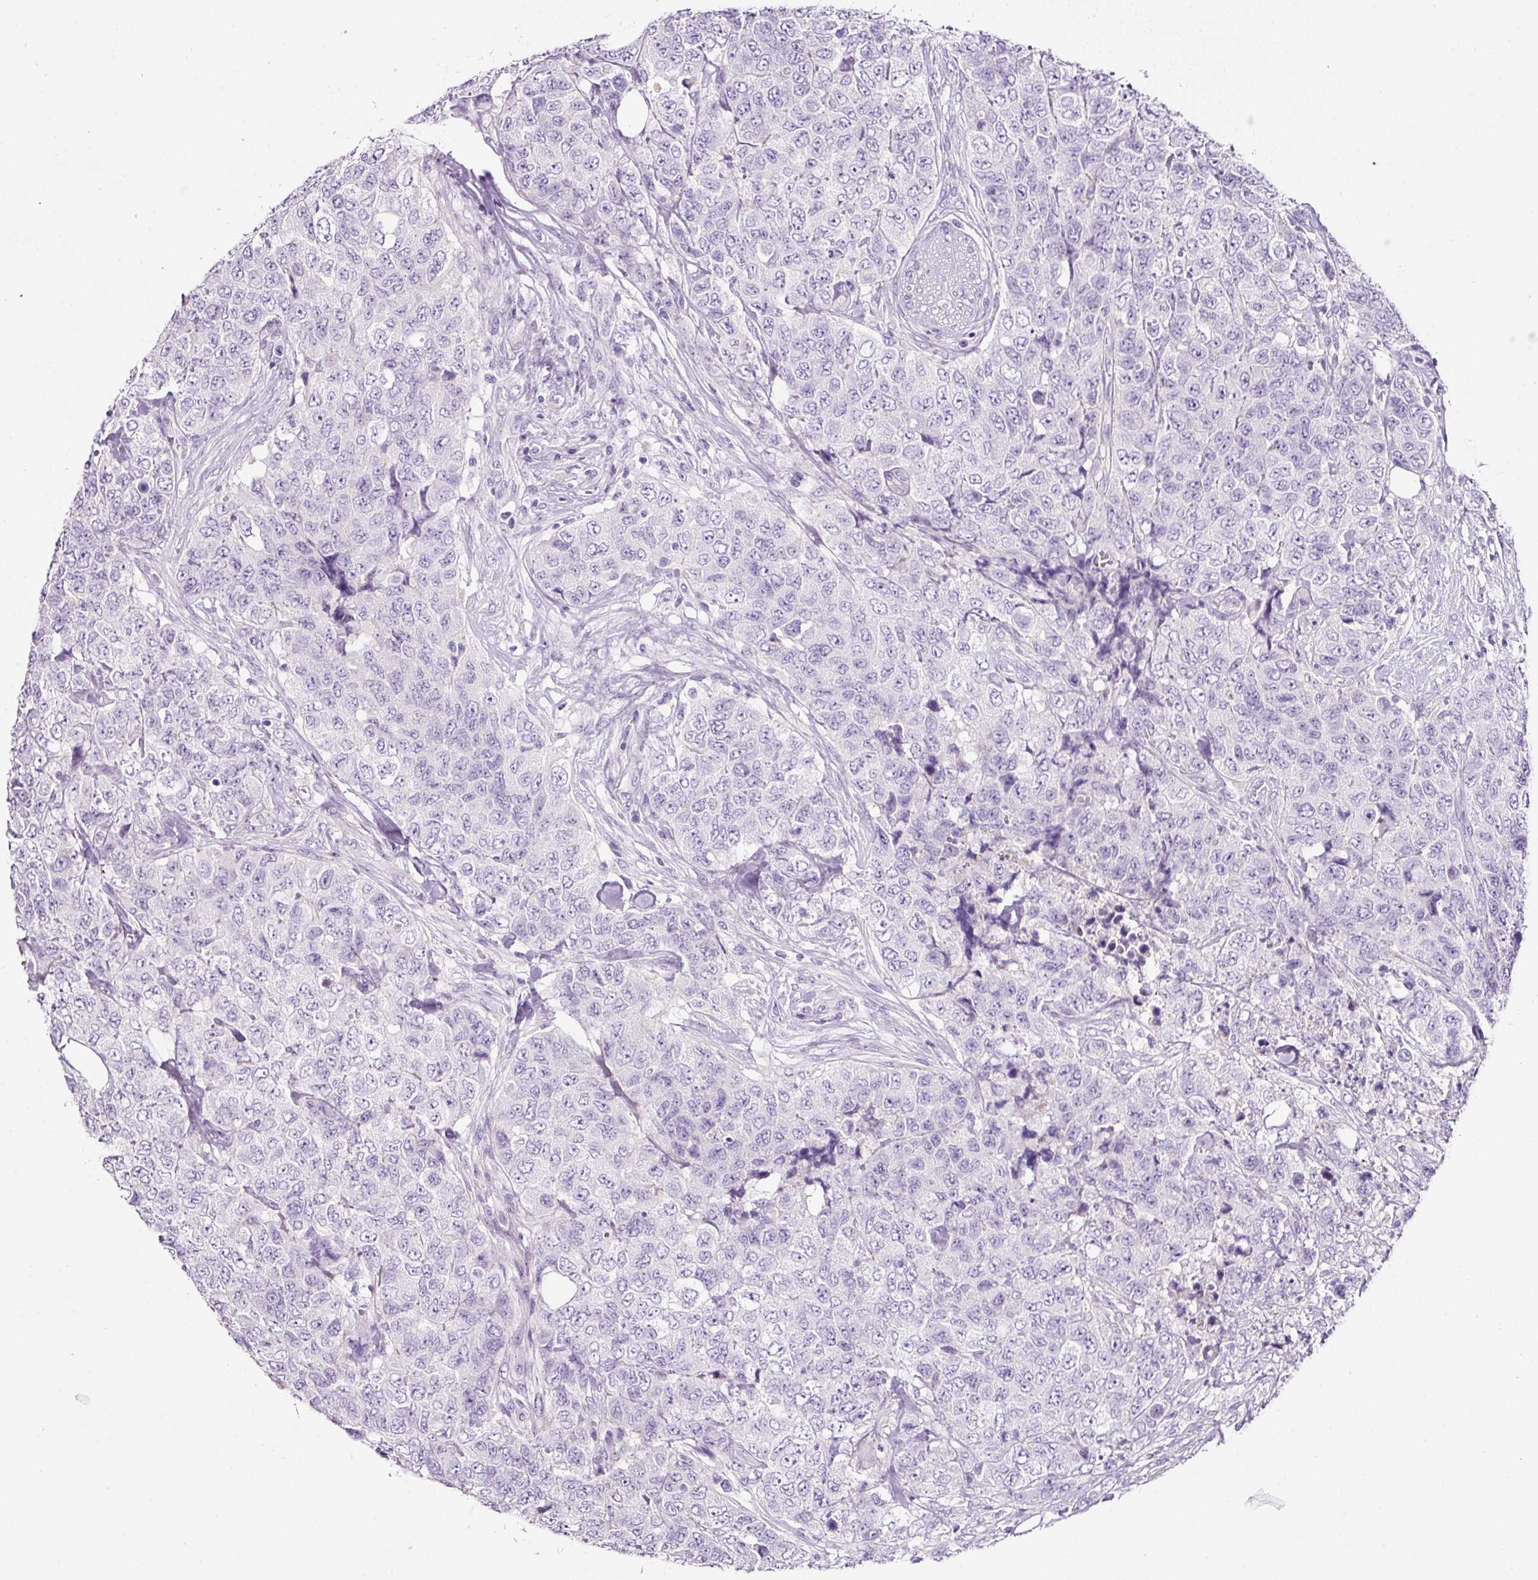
{"staining": {"intensity": "negative", "quantity": "none", "location": "none"}, "tissue": "urothelial cancer", "cell_type": "Tumor cells", "image_type": "cancer", "snomed": [{"axis": "morphology", "description": "Urothelial carcinoma, High grade"}, {"axis": "topography", "description": "Urinary bladder"}], "caption": "Tumor cells are negative for protein expression in human high-grade urothelial carcinoma. (Immunohistochemistry (ihc), brightfield microscopy, high magnification).", "gene": "OR14A2", "patient": {"sex": "female", "age": 78}}